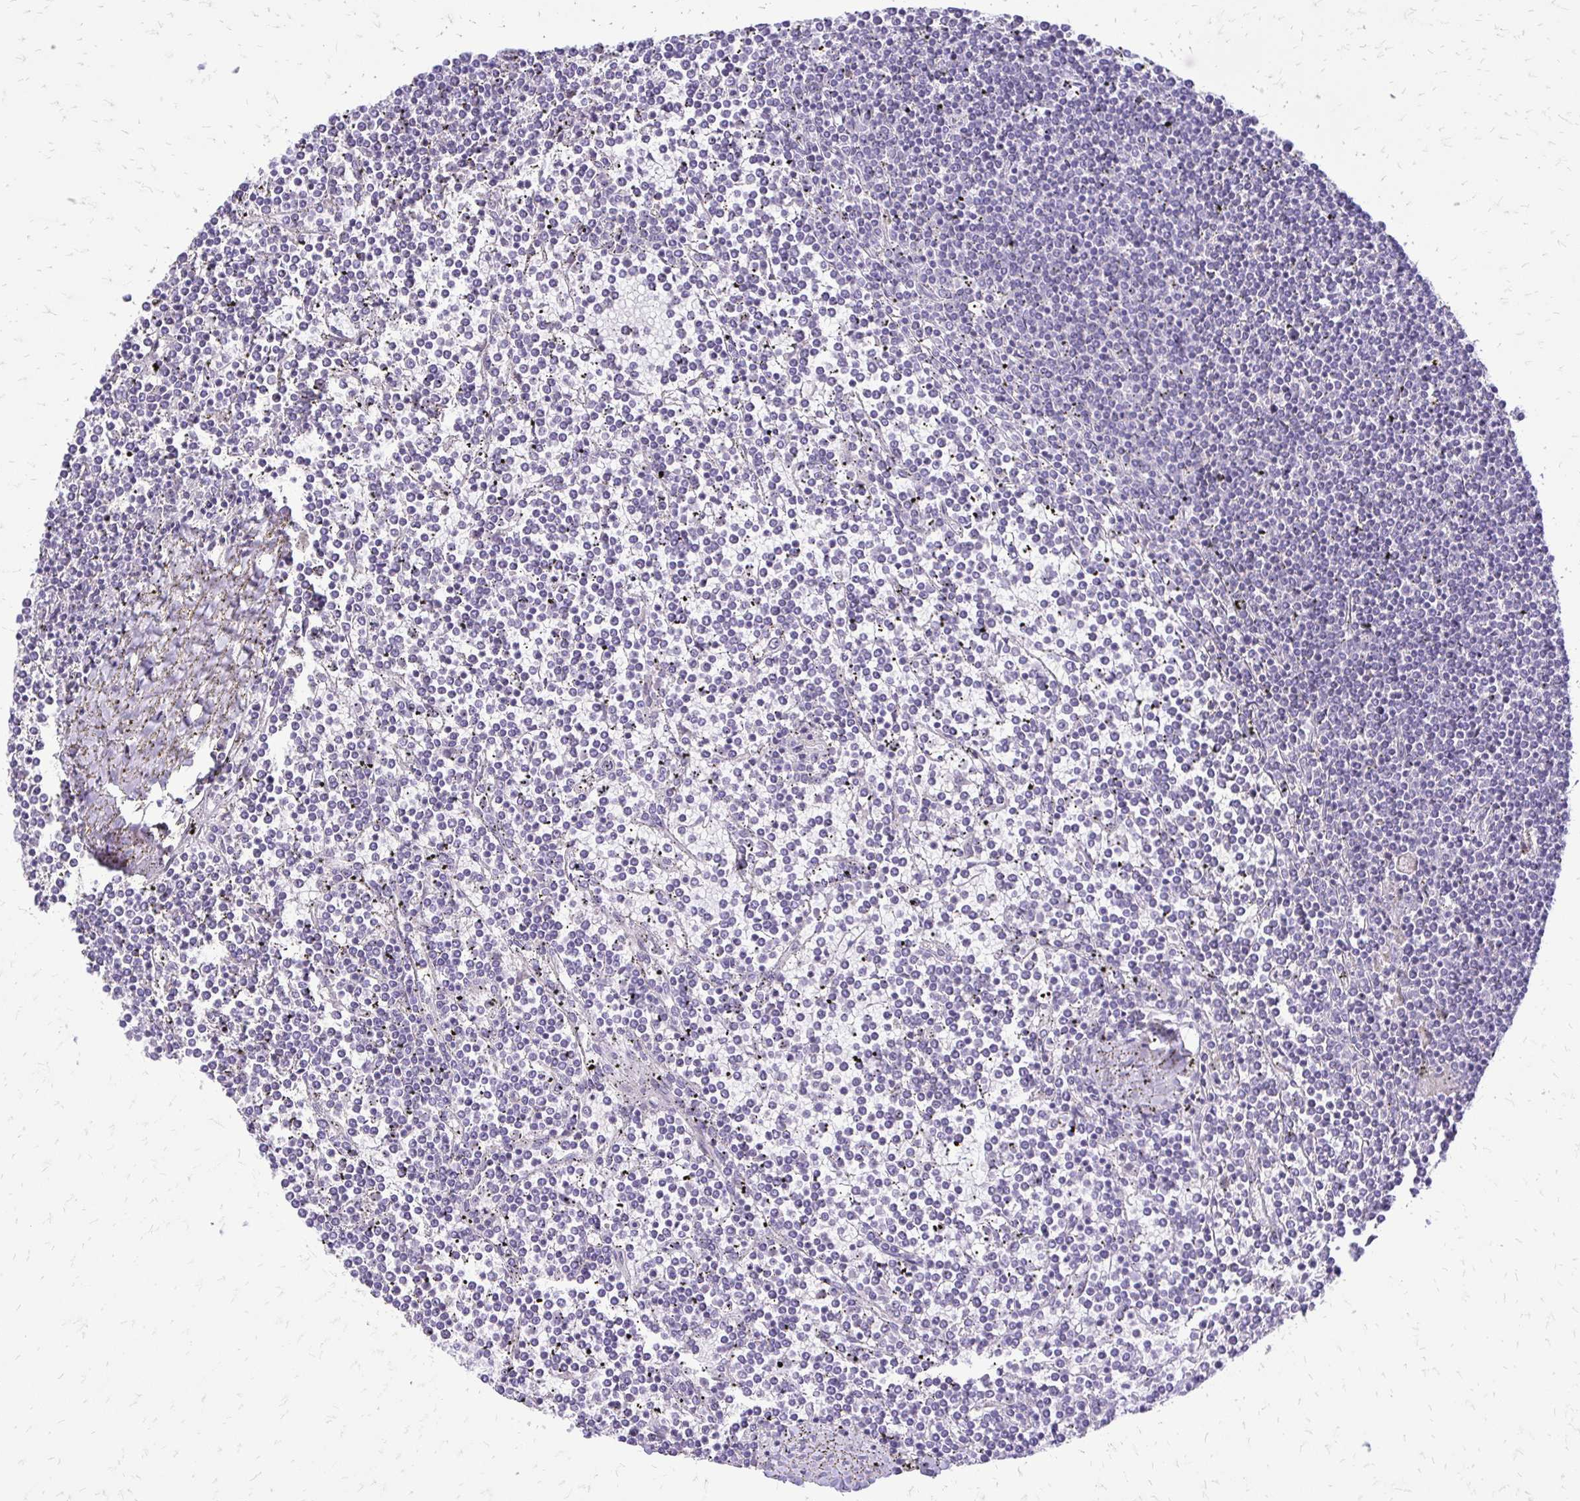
{"staining": {"intensity": "negative", "quantity": "none", "location": "none"}, "tissue": "lymphoma", "cell_type": "Tumor cells", "image_type": "cancer", "snomed": [{"axis": "morphology", "description": "Malignant lymphoma, non-Hodgkin's type, Low grade"}, {"axis": "topography", "description": "Spleen"}], "caption": "The micrograph displays no significant positivity in tumor cells of lymphoma.", "gene": "EPYC", "patient": {"sex": "female", "age": 19}}